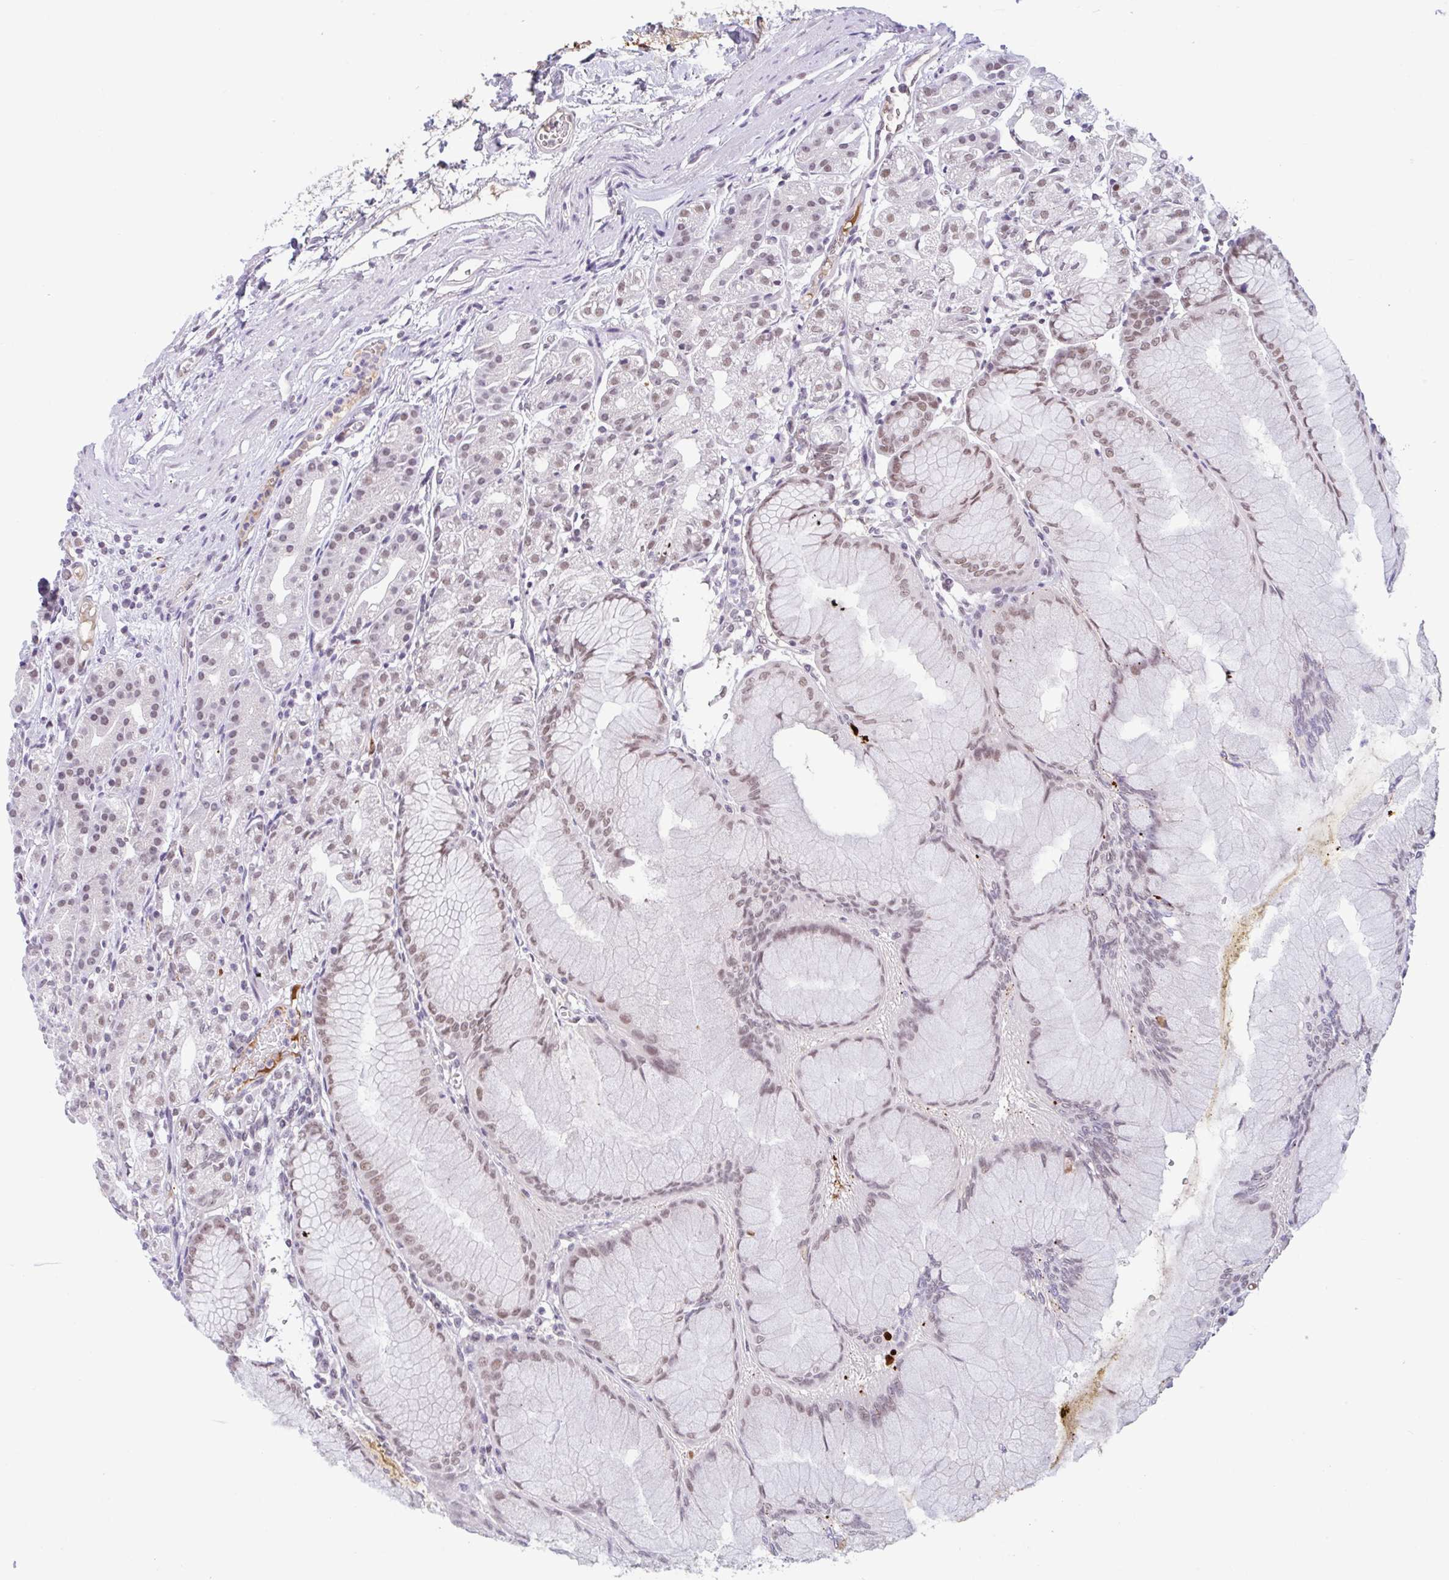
{"staining": {"intensity": "moderate", "quantity": "25%-75%", "location": "nuclear"}, "tissue": "stomach", "cell_type": "Glandular cells", "image_type": "normal", "snomed": [{"axis": "morphology", "description": "Normal tissue, NOS"}, {"axis": "topography", "description": "Stomach"}], "caption": "Immunohistochemistry of unremarkable stomach reveals medium levels of moderate nuclear positivity in approximately 25%-75% of glandular cells. The protein is stained brown, and the nuclei are stained in blue (DAB (3,3'-diaminobenzidine) IHC with brightfield microscopy, high magnification).", "gene": "PLG", "patient": {"sex": "female", "age": 57}}